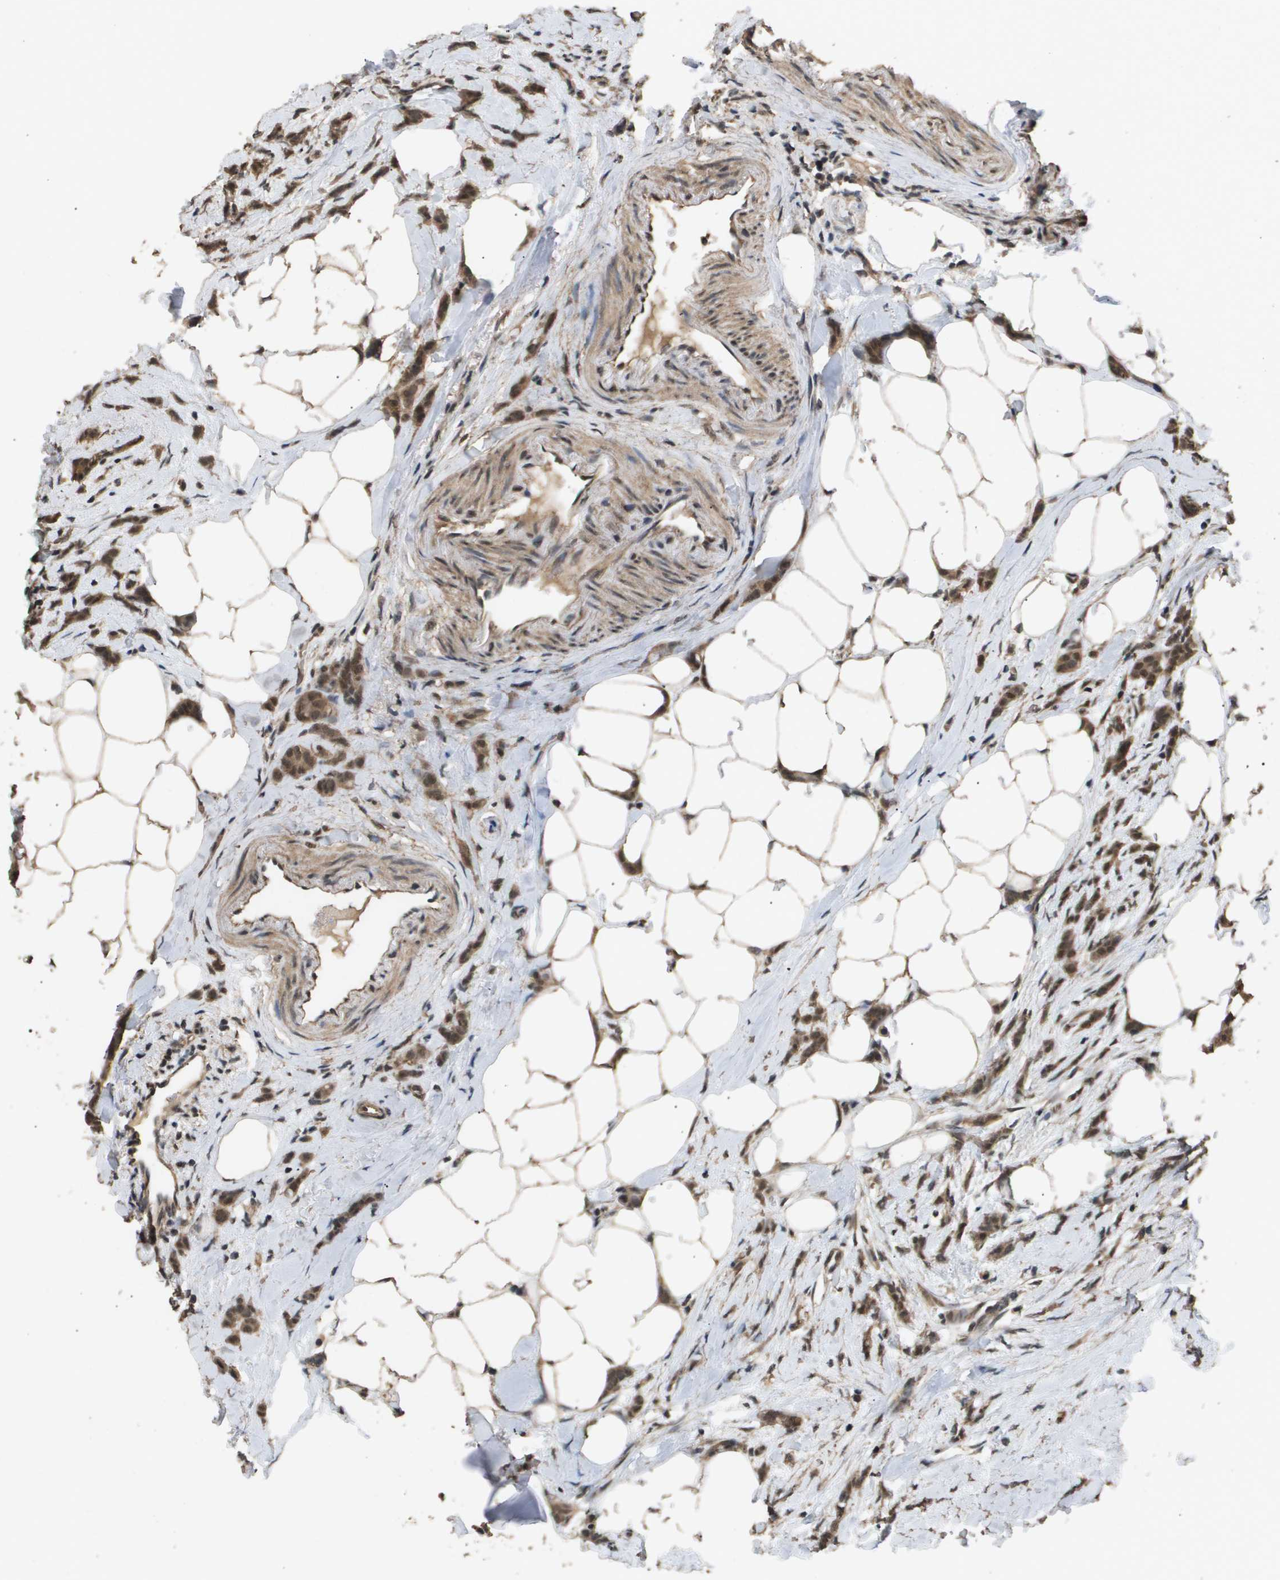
{"staining": {"intensity": "moderate", "quantity": ">75%", "location": "cytoplasmic/membranous,nuclear"}, "tissue": "breast cancer", "cell_type": "Tumor cells", "image_type": "cancer", "snomed": [{"axis": "morphology", "description": "Lobular carcinoma, in situ"}, {"axis": "morphology", "description": "Lobular carcinoma"}, {"axis": "topography", "description": "Breast"}], "caption": "Breast cancer (lobular carcinoma) tissue reveals moderate cytoplasmic/membranous and nuclear expression in about >75% of tumor cells", "gene": "ING1", "patient": {"sex": "female", "age": 41}}